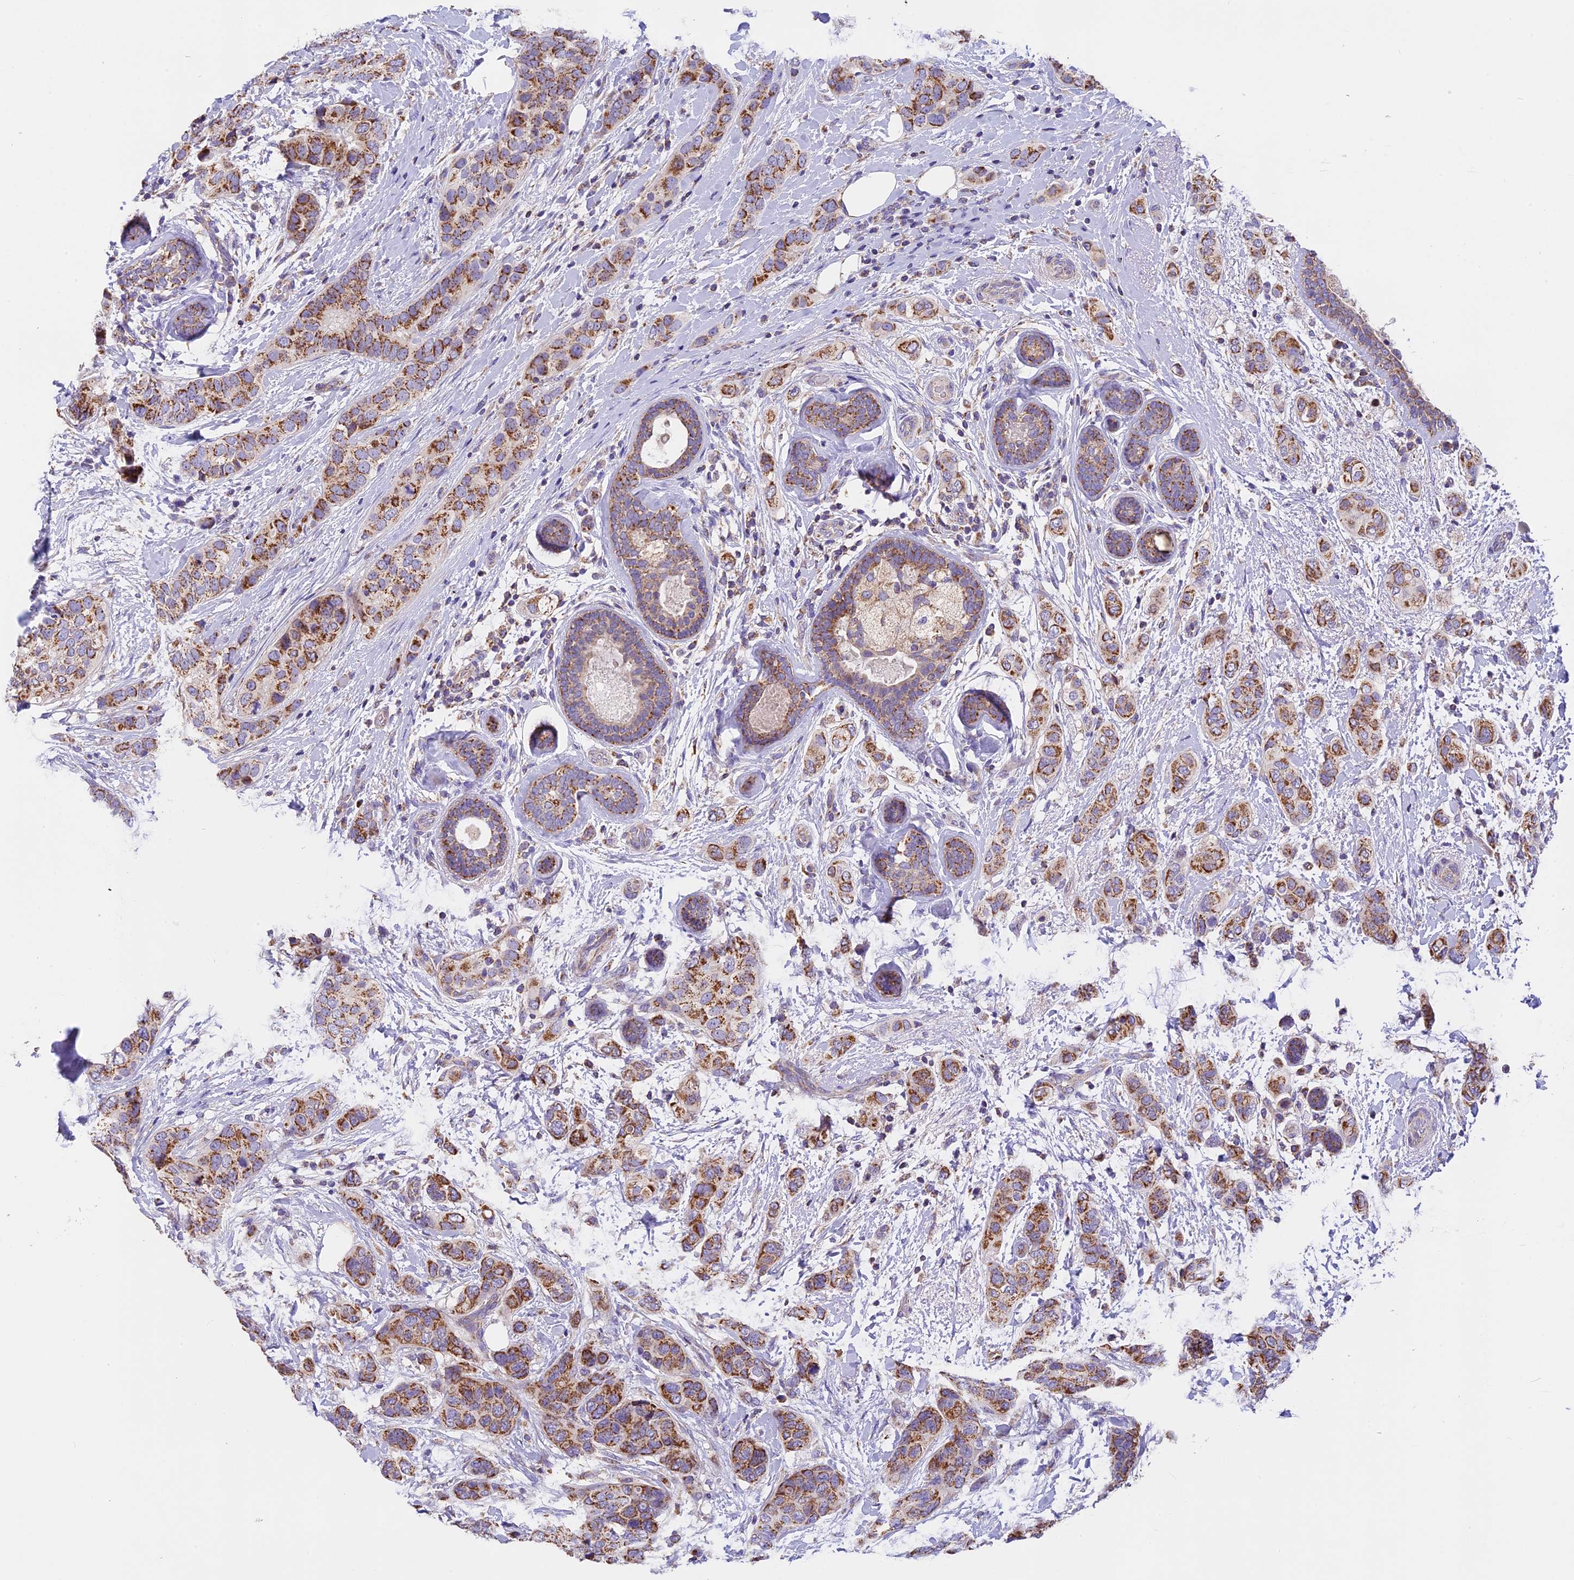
{"staining": {"intensity": "moderate", "quantity": ">75%", "location": "cytoplasmic/membranous"}, "tissue": "breast cancer", "cell_type": "Tumor cells", "image_type": "cancer", "snomed": [{"axis": "morphology", "description": "Lobular carcinoma"}, {"axis": "topography", "description": "Breast"}], "caption": "A photomicrograph of human breast lobular carcinoma stained for a protein displays moderate cytoplasmic/membranous brown staining in tumor cells.", "gene": "MGME1", "patient": {"sex": "female", "age": 51}}